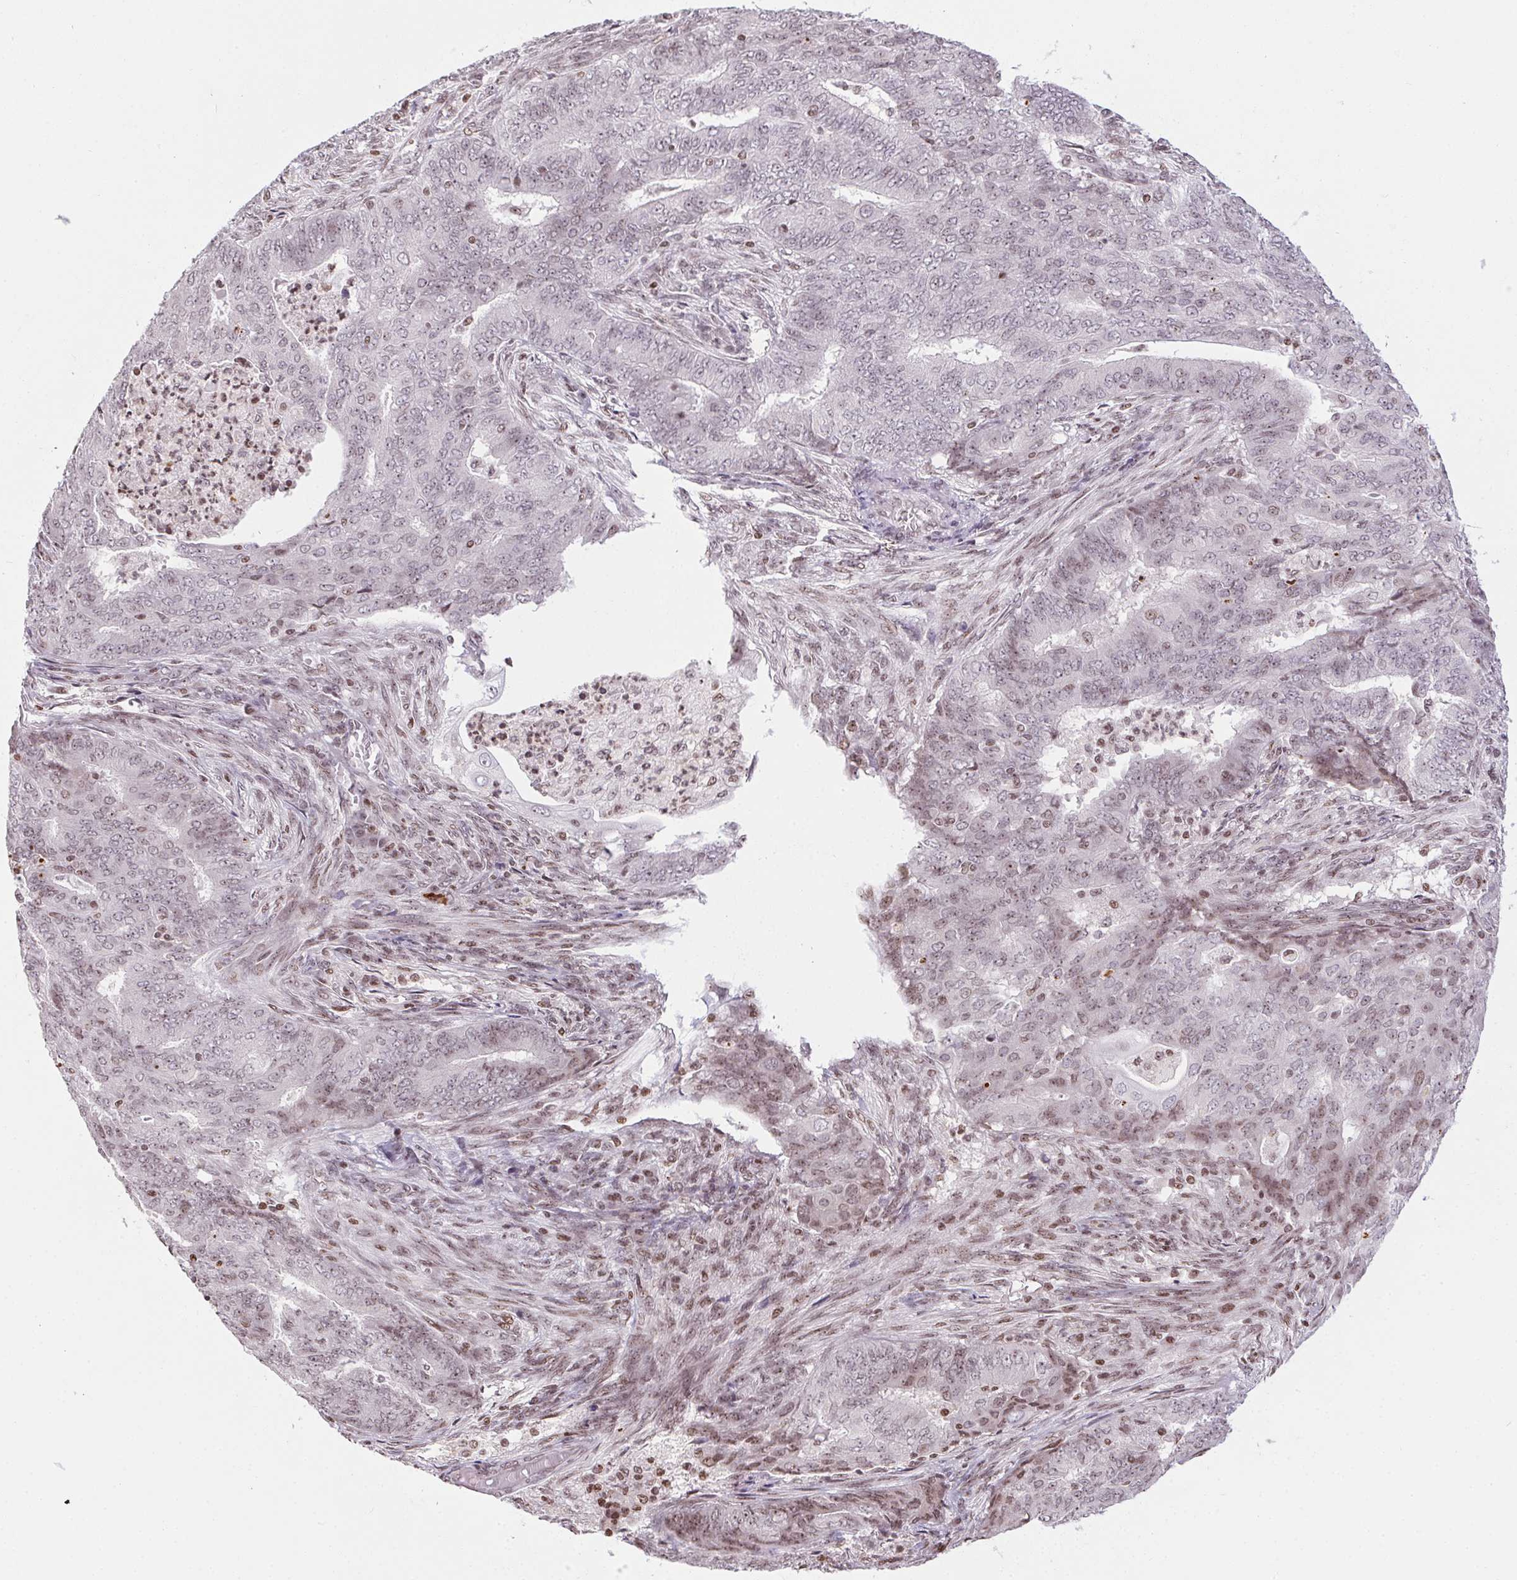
{"staining": {"intensity": "weak", "quantity": "<25%", "location": "nuclear"}, "tissue": "endometrial cancer", "cell_type": "Tumor cells", "image_type": "cancer", "snomed": [{"axis": "morphology", "description": "Adenocarcinoma, NOS"}, {"axis": "topography", "description": "Endometrium"}], "caption": "Micrograph shows no protein staining in tumor cells of adenocarcinoma (endometrial) tissue. (DAB (3,3'-diaminobenzidine) IHC, high magnification).", "gene": "RNF181", "patient": {"sex": "female", "age": 62}}